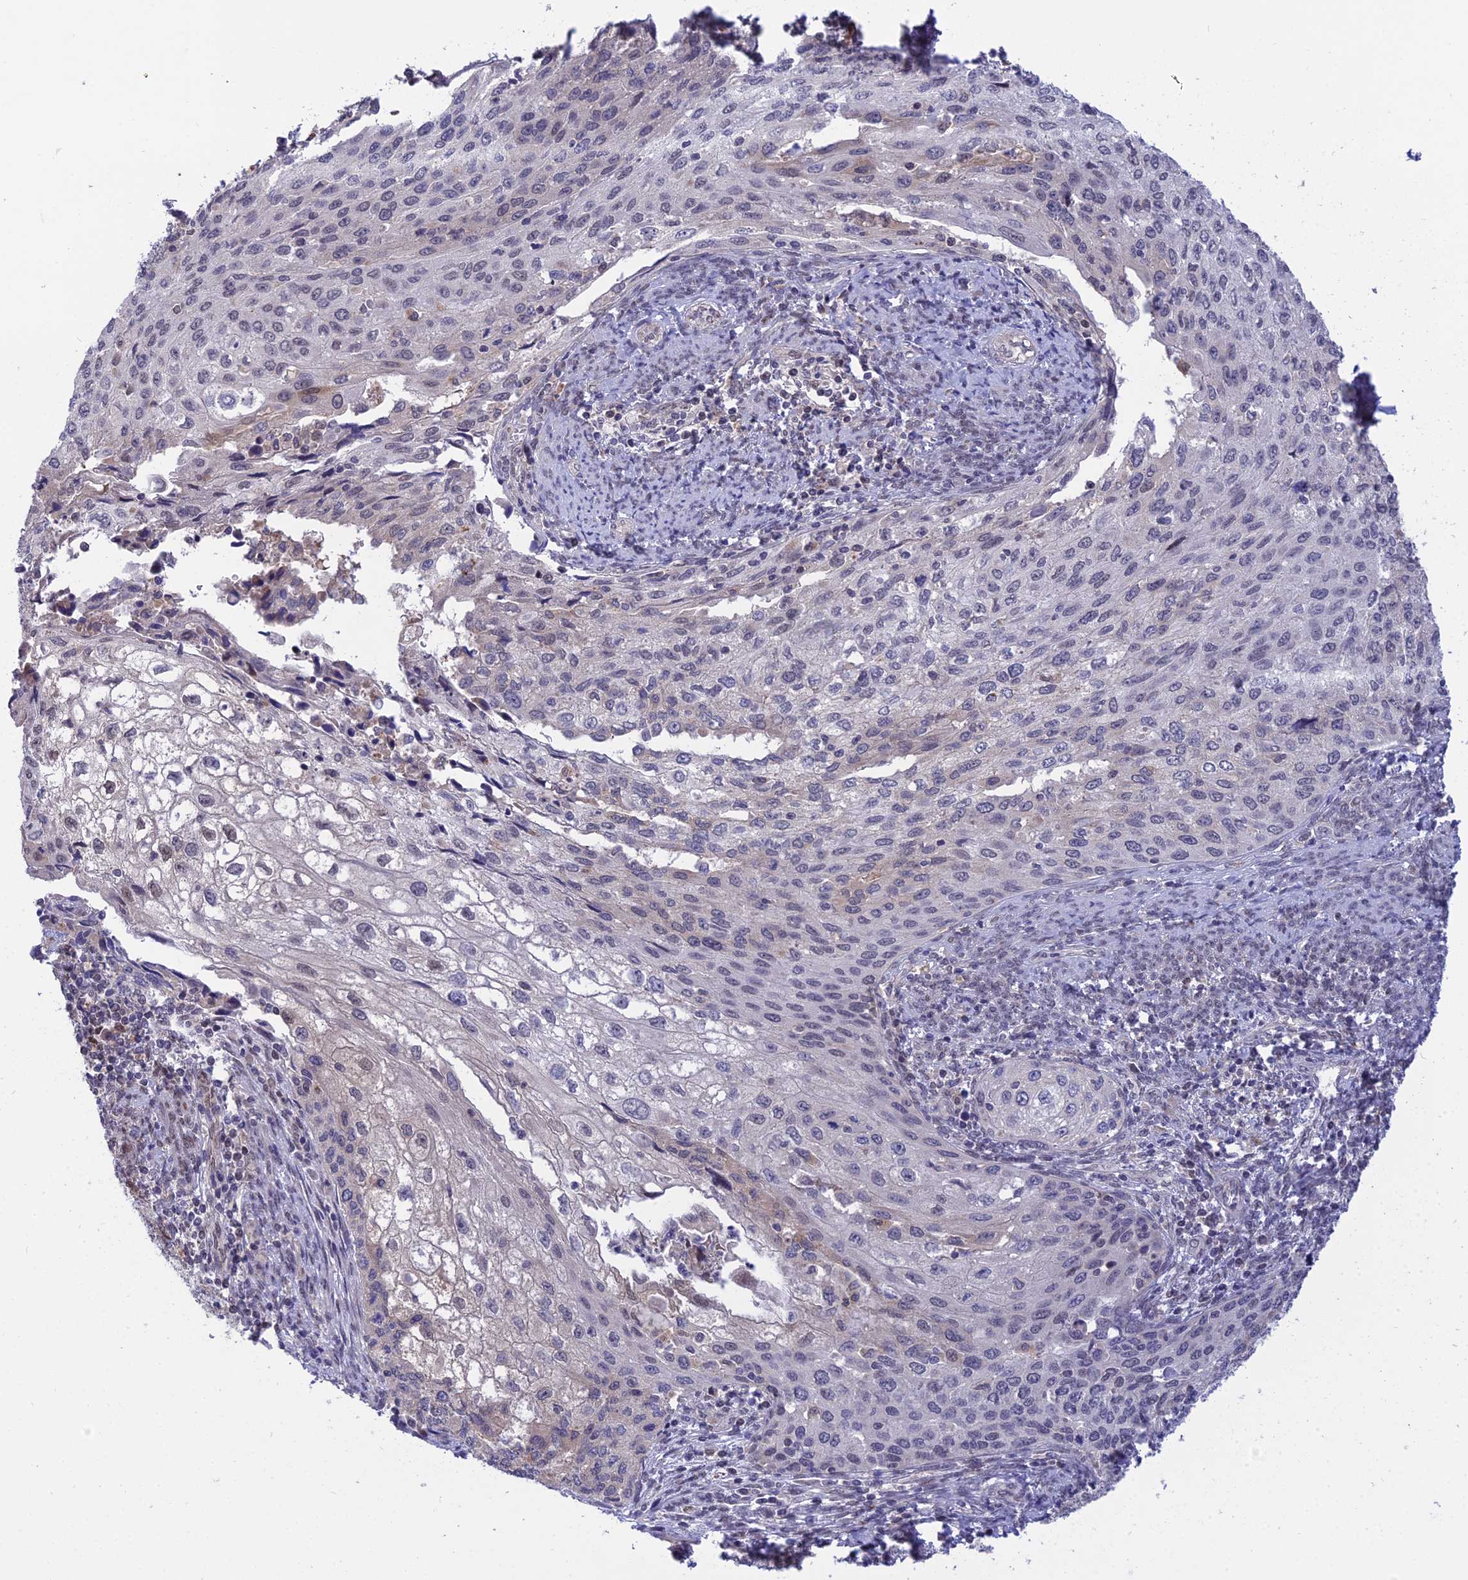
{"staining": {"intensity": "negative", "quantity": "none", "location": "none"}, "tissue": "cervical cancer", "cell_type": "Tumor cells", "image_type": "cancer", "snomed": [{"axis": "morphology", "description": "Squamous cell carcinoma, NOS"}, {"axis": "topography", "description": "Cervix"}], "caption": "Image shows no significant protein positivity in tumor cells of cervical cancer (squamous cell carcinoma). The staining was performed using DAB to visualize the protein expression in brown, while the nuclei were stained in blue with hematoxylin (Magnification: 20x).", "gene": "KCTD14", "patient": {"sex": "female", "age": 67}}